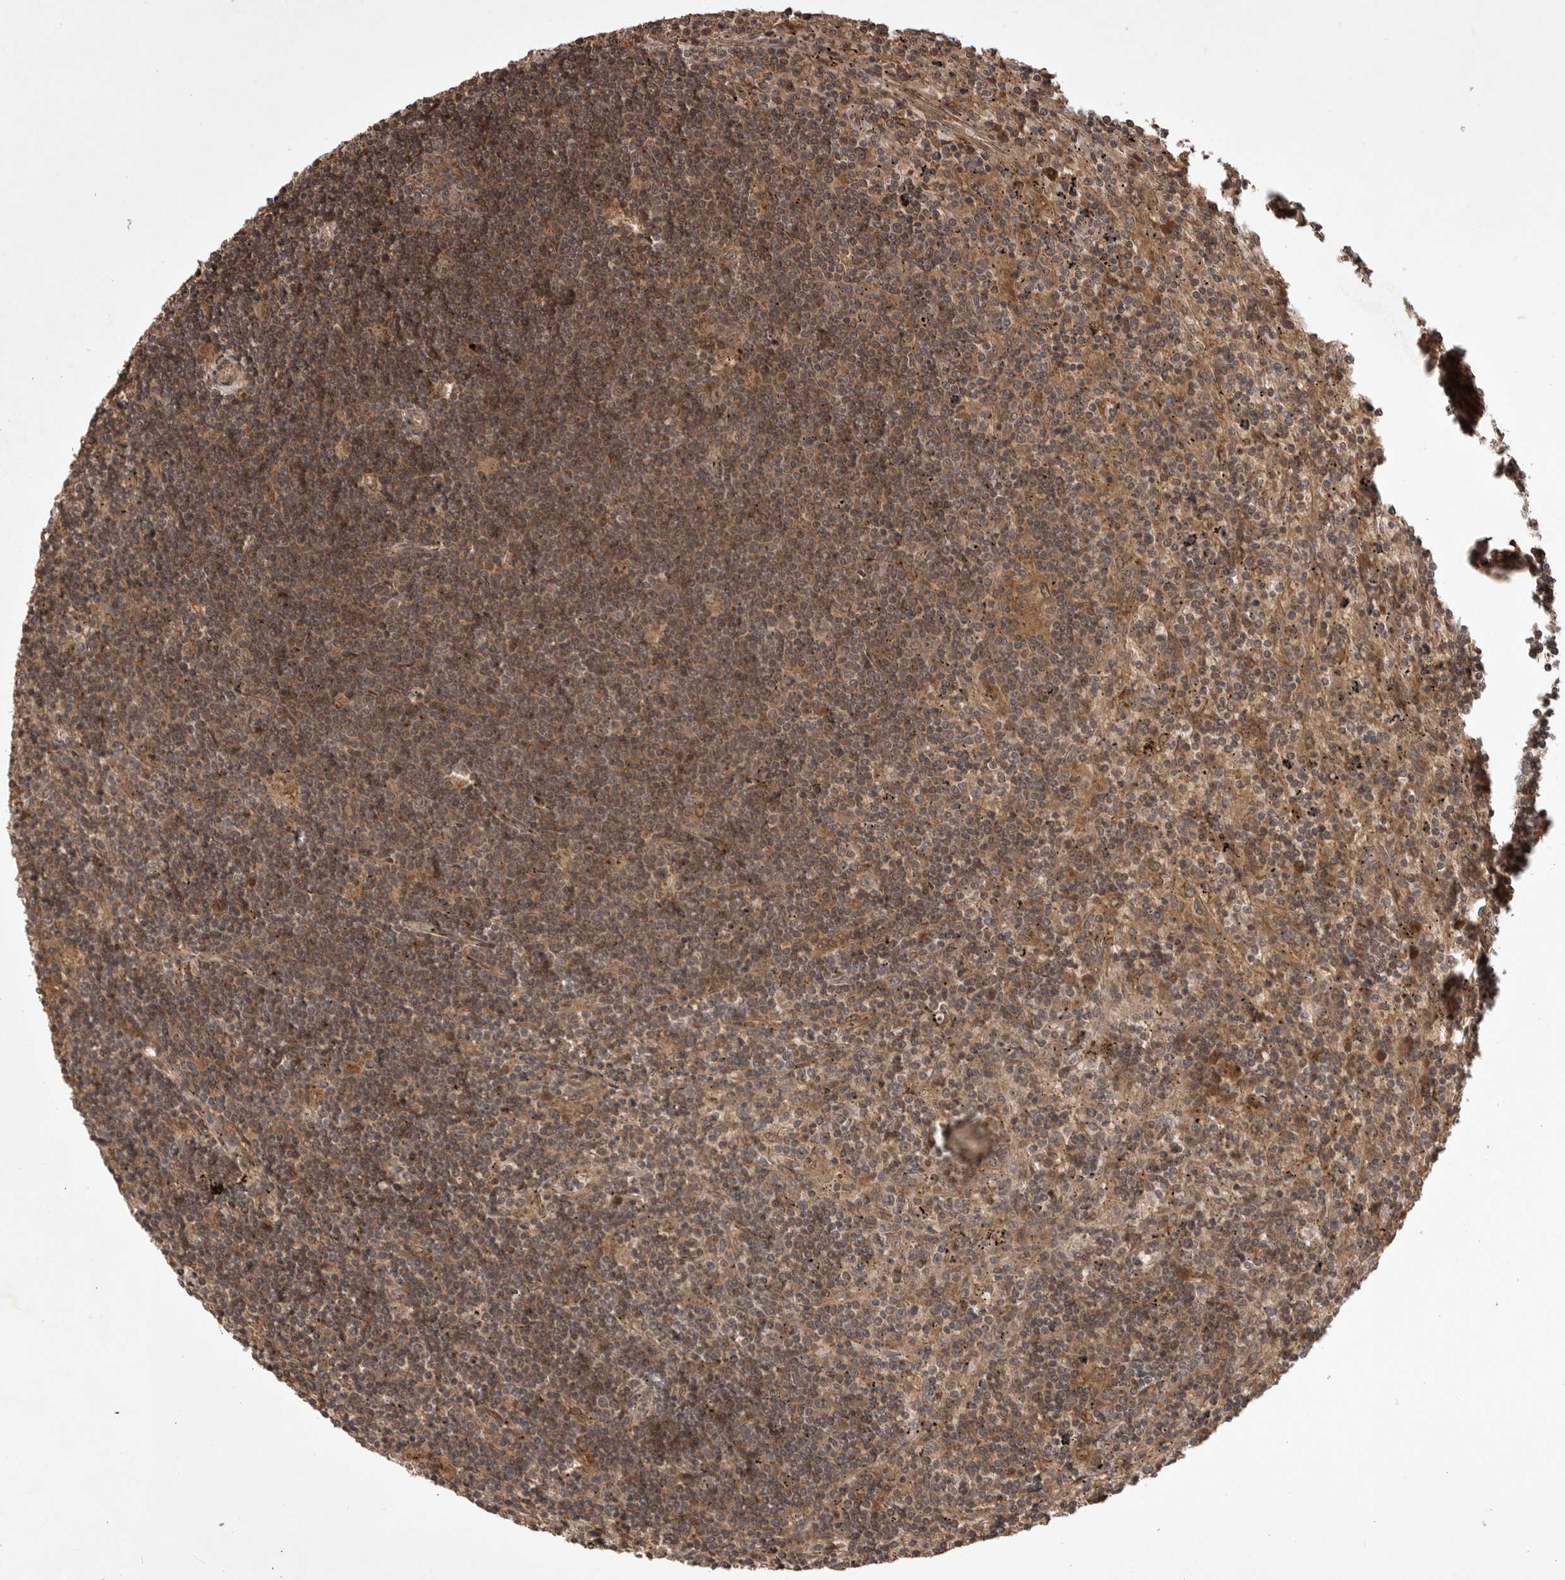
{"staining": {"intensity": "moderate", "quantity": "25%-75%", "location": "cytoplasmic/membranous,nuclear"}, "tissue": "lymphoma", "cell_type": "Tumor cells", "image_type": "cancer", "snomed": [{"axis": "morphology", "description": "Malignant lymphoma, non-Hodgkin's type, Low grade"}, {"axis": "topography", "description": "Spleen"}], "caption": "About 25%-75% of tumor cells in human malignant lymphoma, non-Hodgkin's type (low-grade) display moderate cytoplasmic/membranous and nuclear protein expression as visualized by brown immunohistochemical staining.", "gene": "AKAP7", "patient": {"sex": "male", "age": 76}}